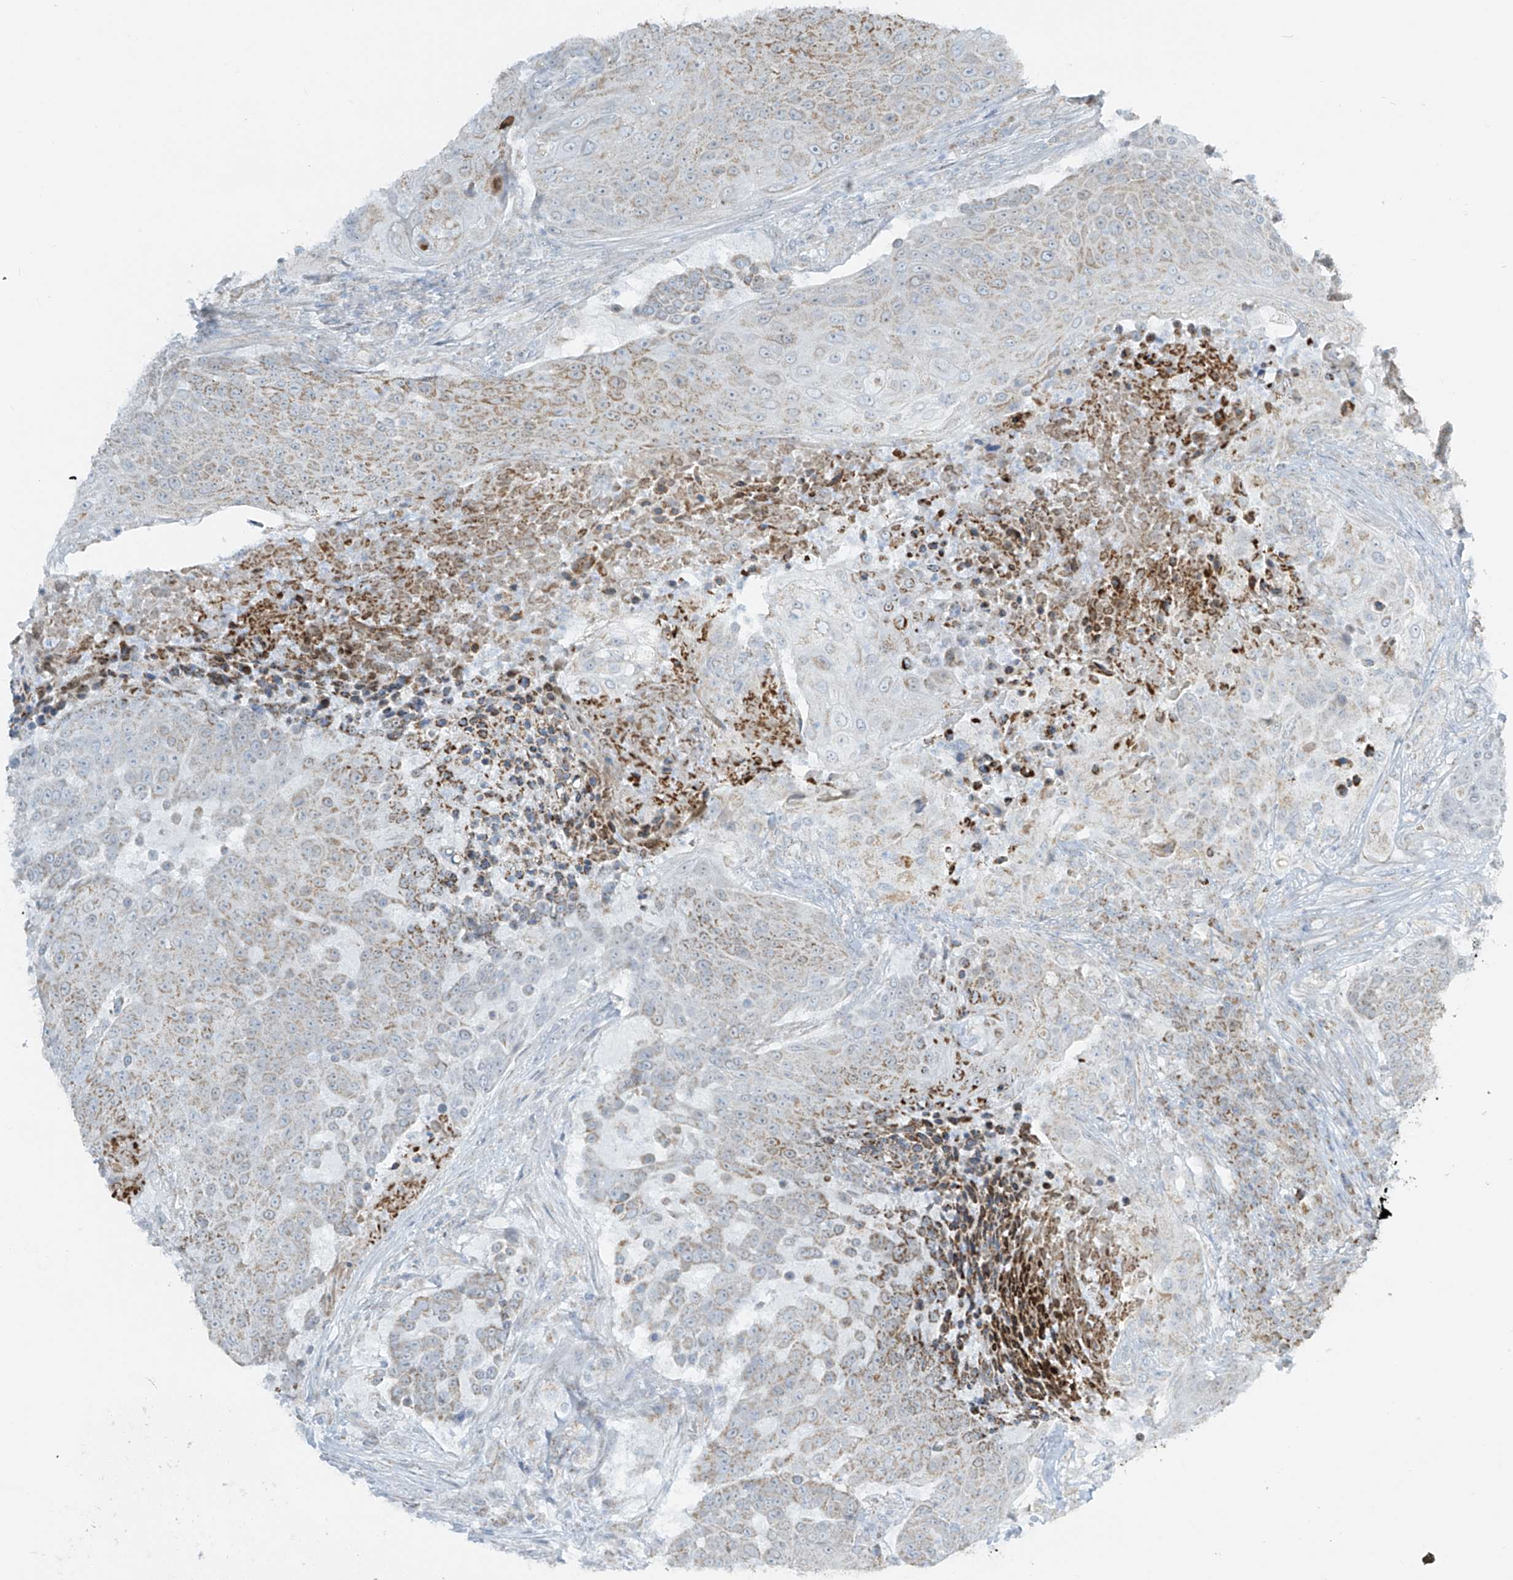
{"staining": {"intensity": "weak", "quantity": ">75%", "location": "cytoplasmic/membranous"}, "tissue": "urothelial cancer", "cell_type": "Tumor cells", "image_type": "cancer", "snomed": [{"axis": "morphology", "description": "Urothelial carcinoma, High grade"}, {"axis": "topography", "description": "Urinary bladder"}], "caption": "A low amount of weak cytoplasmic/membranous positivity is present in approximately >75% of tumor cells in high-grade urothelial carcinoma tissue.", "gene": "SMDT1", "patient": {"sex": "female", "age": 63}}